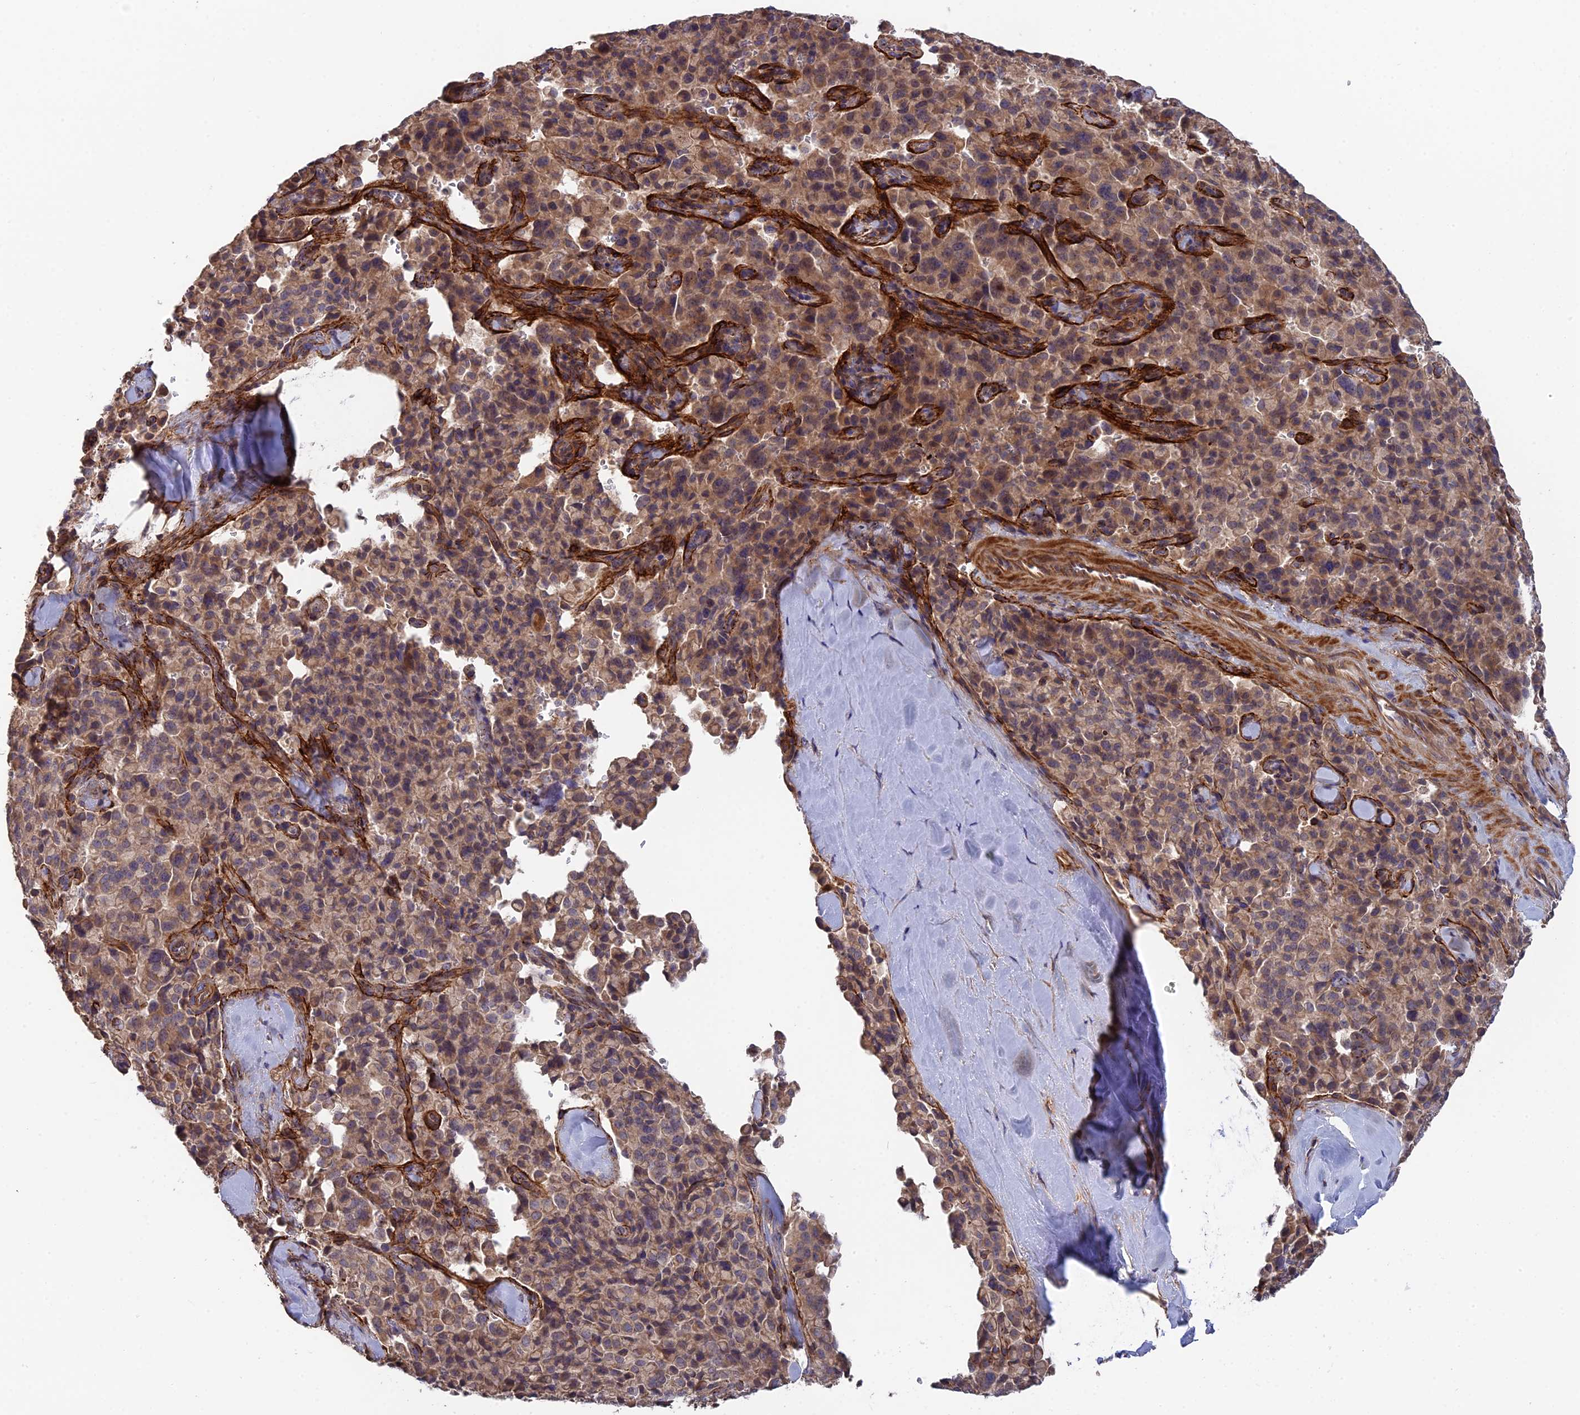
{"staining": {"intensity": "weak", "quantity": ">75%", "location": "cytoplasmic/membranous"}, "tissue": "pancreatic cancer", "cell_type": "Tumor cells", "image_type": "cancer", "snomed": [{"axis": "morphology", "description": "Adenocarcinoma, NOS"}, {"axis": "topography", "description": "Pancreas"}], "caption": "Adenocarcinoma (pancreatic) stained for a protein reveals weak cytoplasmic/membranous positivity in tumor cells. Immunohistochemistry (ihc) stains the protein of interest in brown and the nuclei are stained blue.", "gene": "RPIA", "patient": {"sex": "male", "age": 65}}